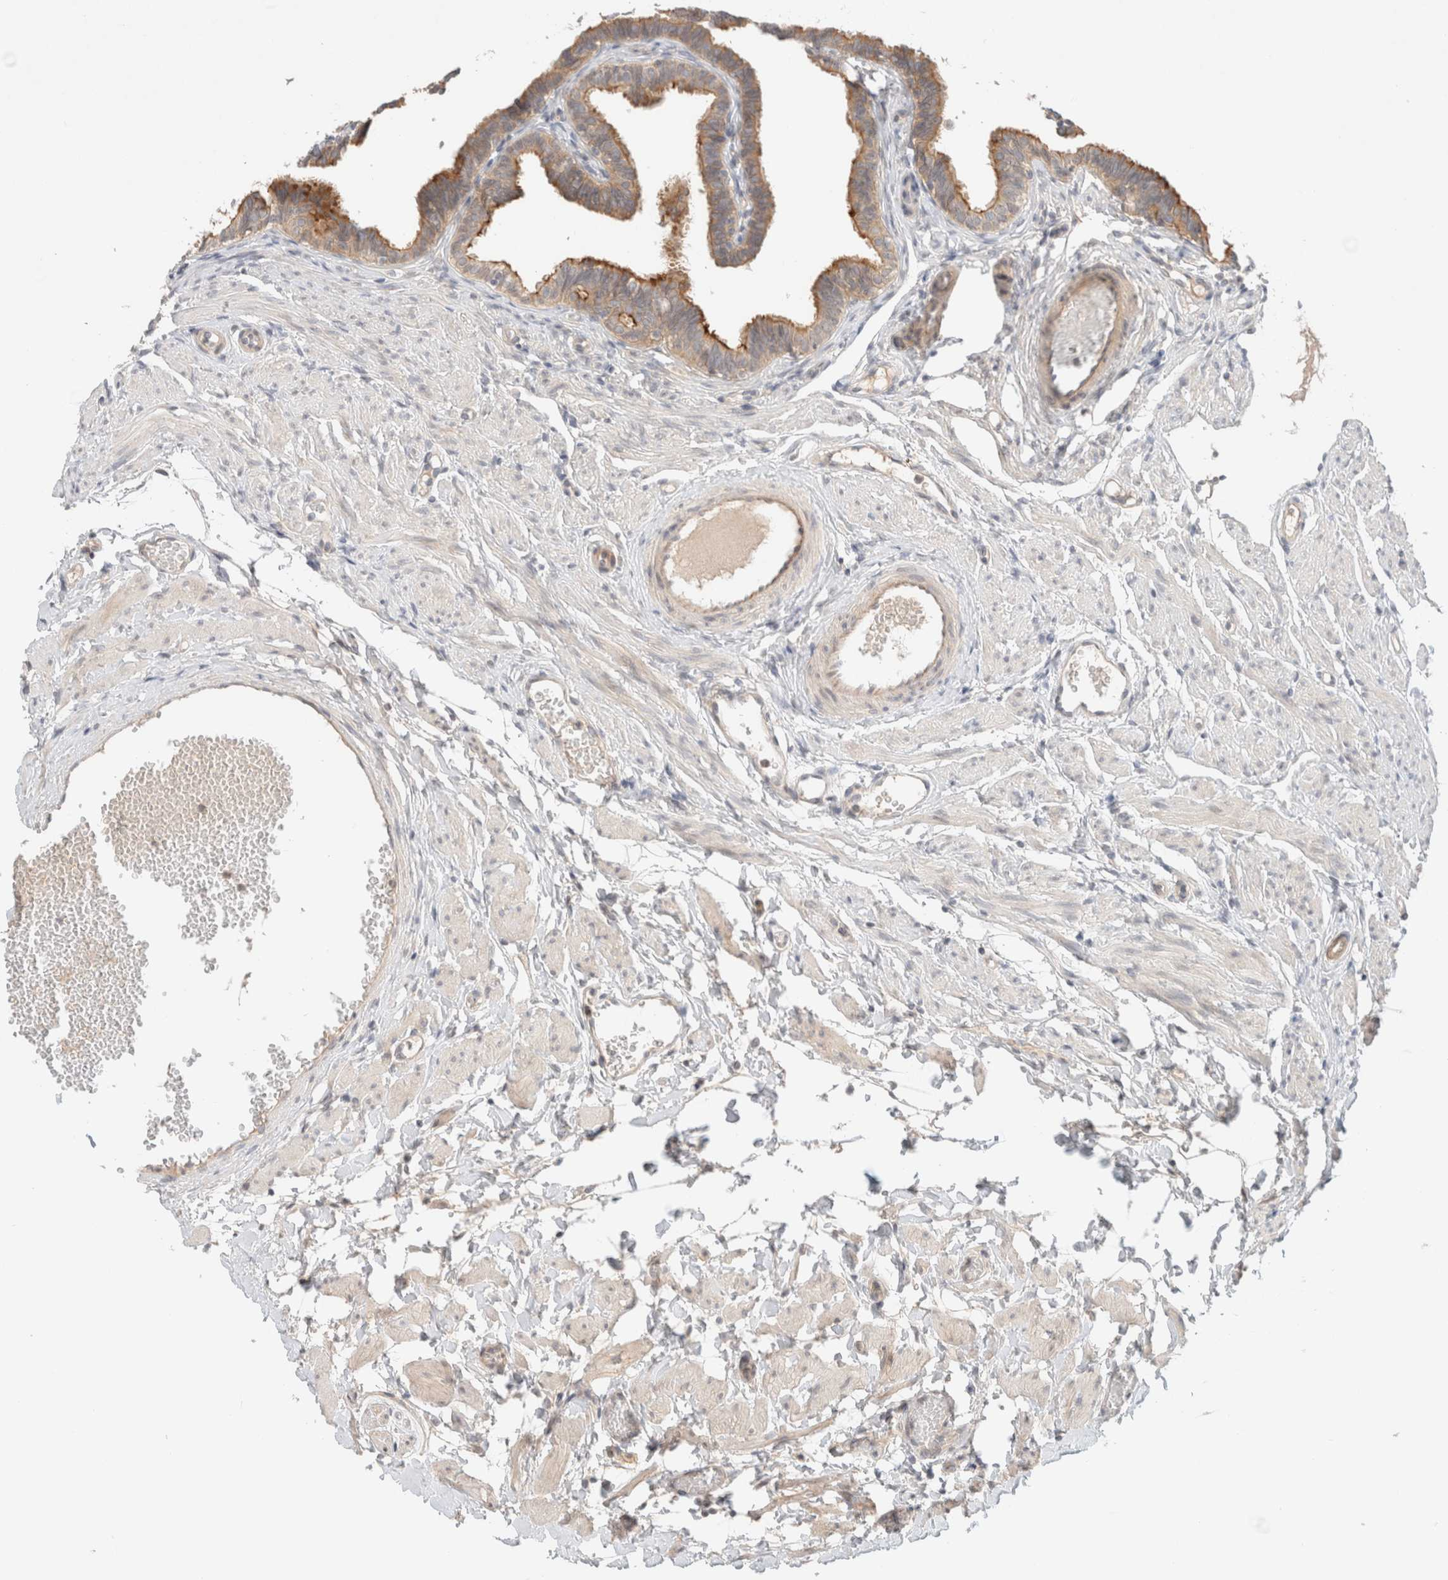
{"staining": {"intensity": "moderate", "quantity": ">75%", "location": "cytoplasmic/membranous"}, "tissue": "fallopian tube", "cell_type": "Glandular cells", "image_type": "normal", "snomed": [{"axis": "morphology", "description": "Normal tissue, NOS"}, {"axis": "topography", "description": "Fallopian tube"}, {"axis": "topography", "description": "Ovary"}], "caption": "A medium amount of moderate cytoplasmic/membranous staining is appreciated in approximately >75% of glandular cells in unremarkable fallopian tube.", "gene": "MARK3", "patient": {"sex": "female", "age": 23}}